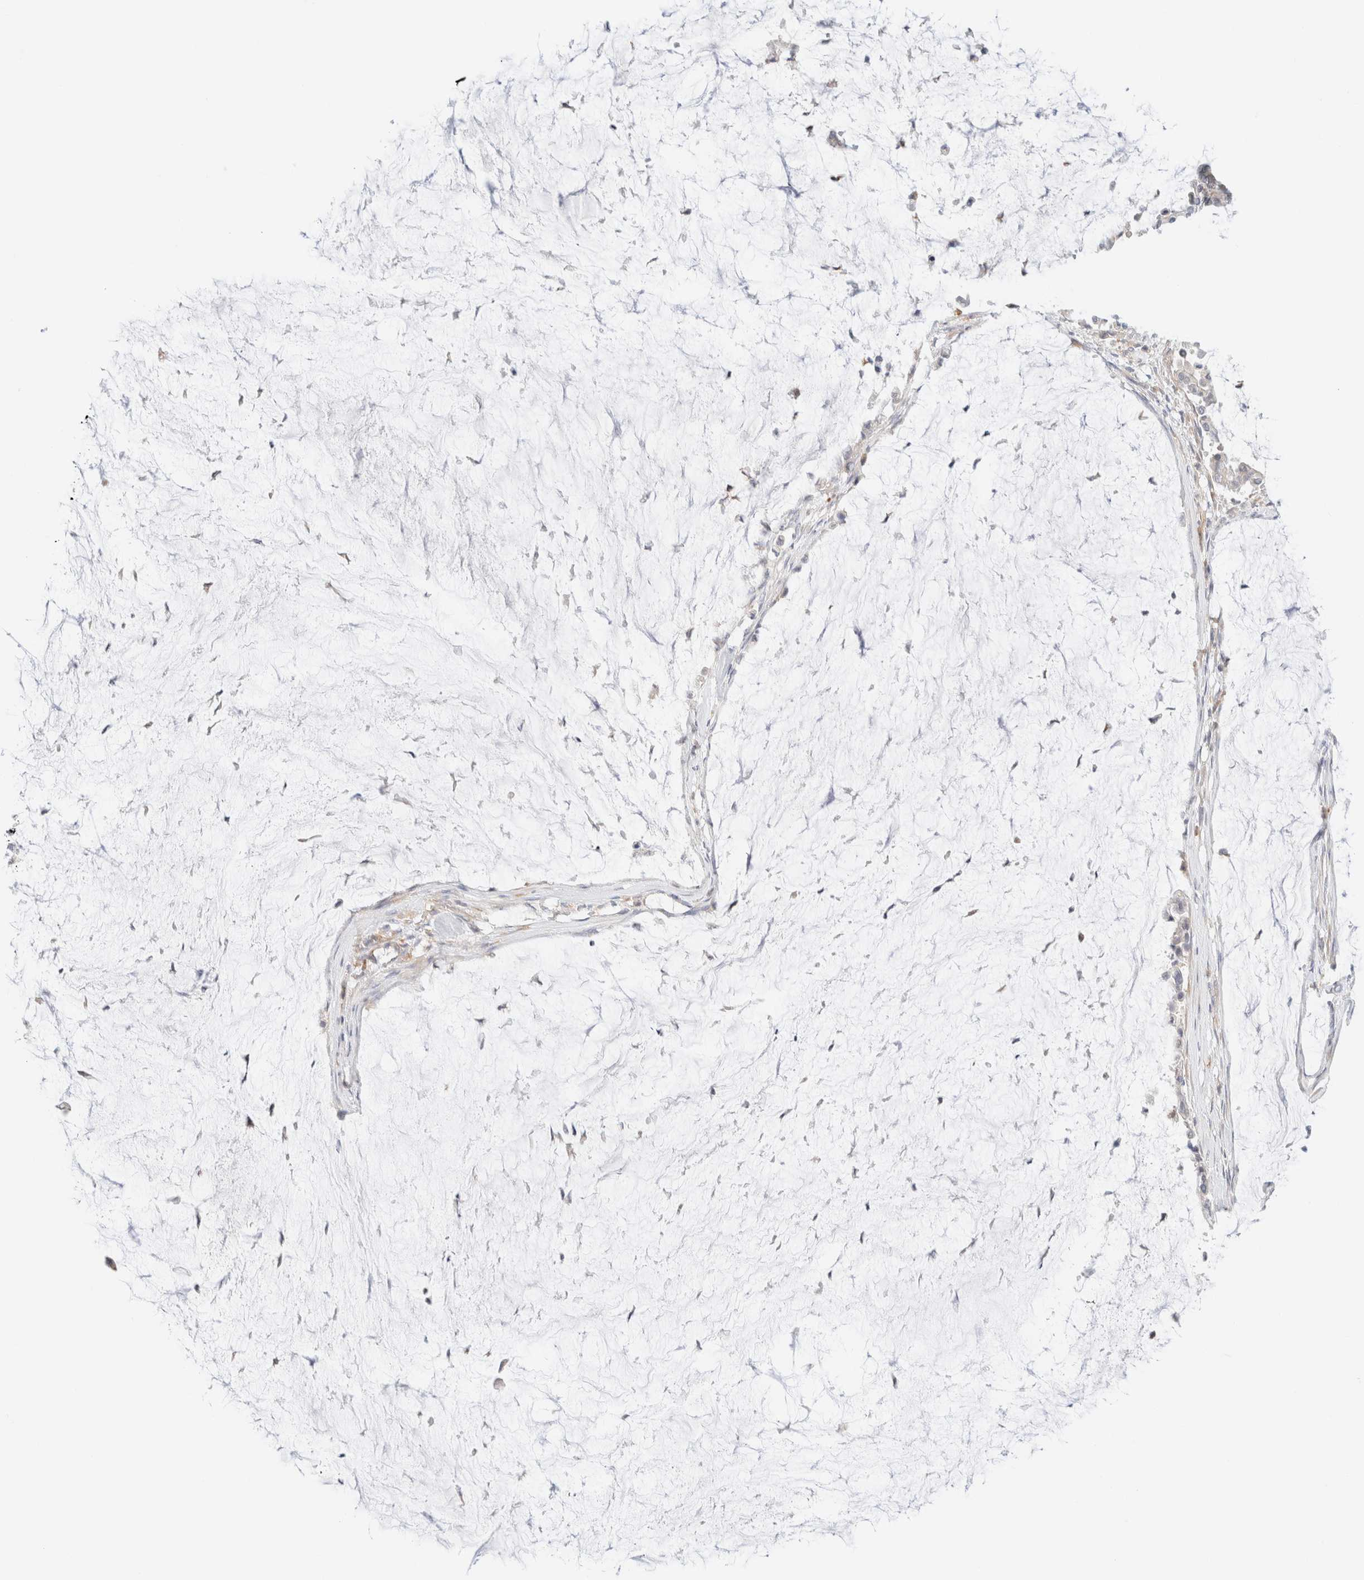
{"staining": {"intensity": "negative", "quantity": "none", "location": "none"}, "tissue": "pancreatic cancer", "cell_type": "Tumor cells", "image_type": "cancer", "snomed": [{"axis": "morphology", "description": "Adenocarcinoma, NOS"}, {"axis": "topography", "description": "Pancreas"}], "caption": "An immunohistochemistry micrograph of pancreatic cancer (adenocarcinoma) is shown. There is no staining in tumor cells of pancreatic cancer (adenocarcinoma). (Stains: DAB (3,3'-diaminobenzidine) IHC with hematoxylin counter stain, Microscopy: brightfield microscopy at high magnification).", "gene": "UNC13B", "patient": {"sex": "male", "age": 41}}